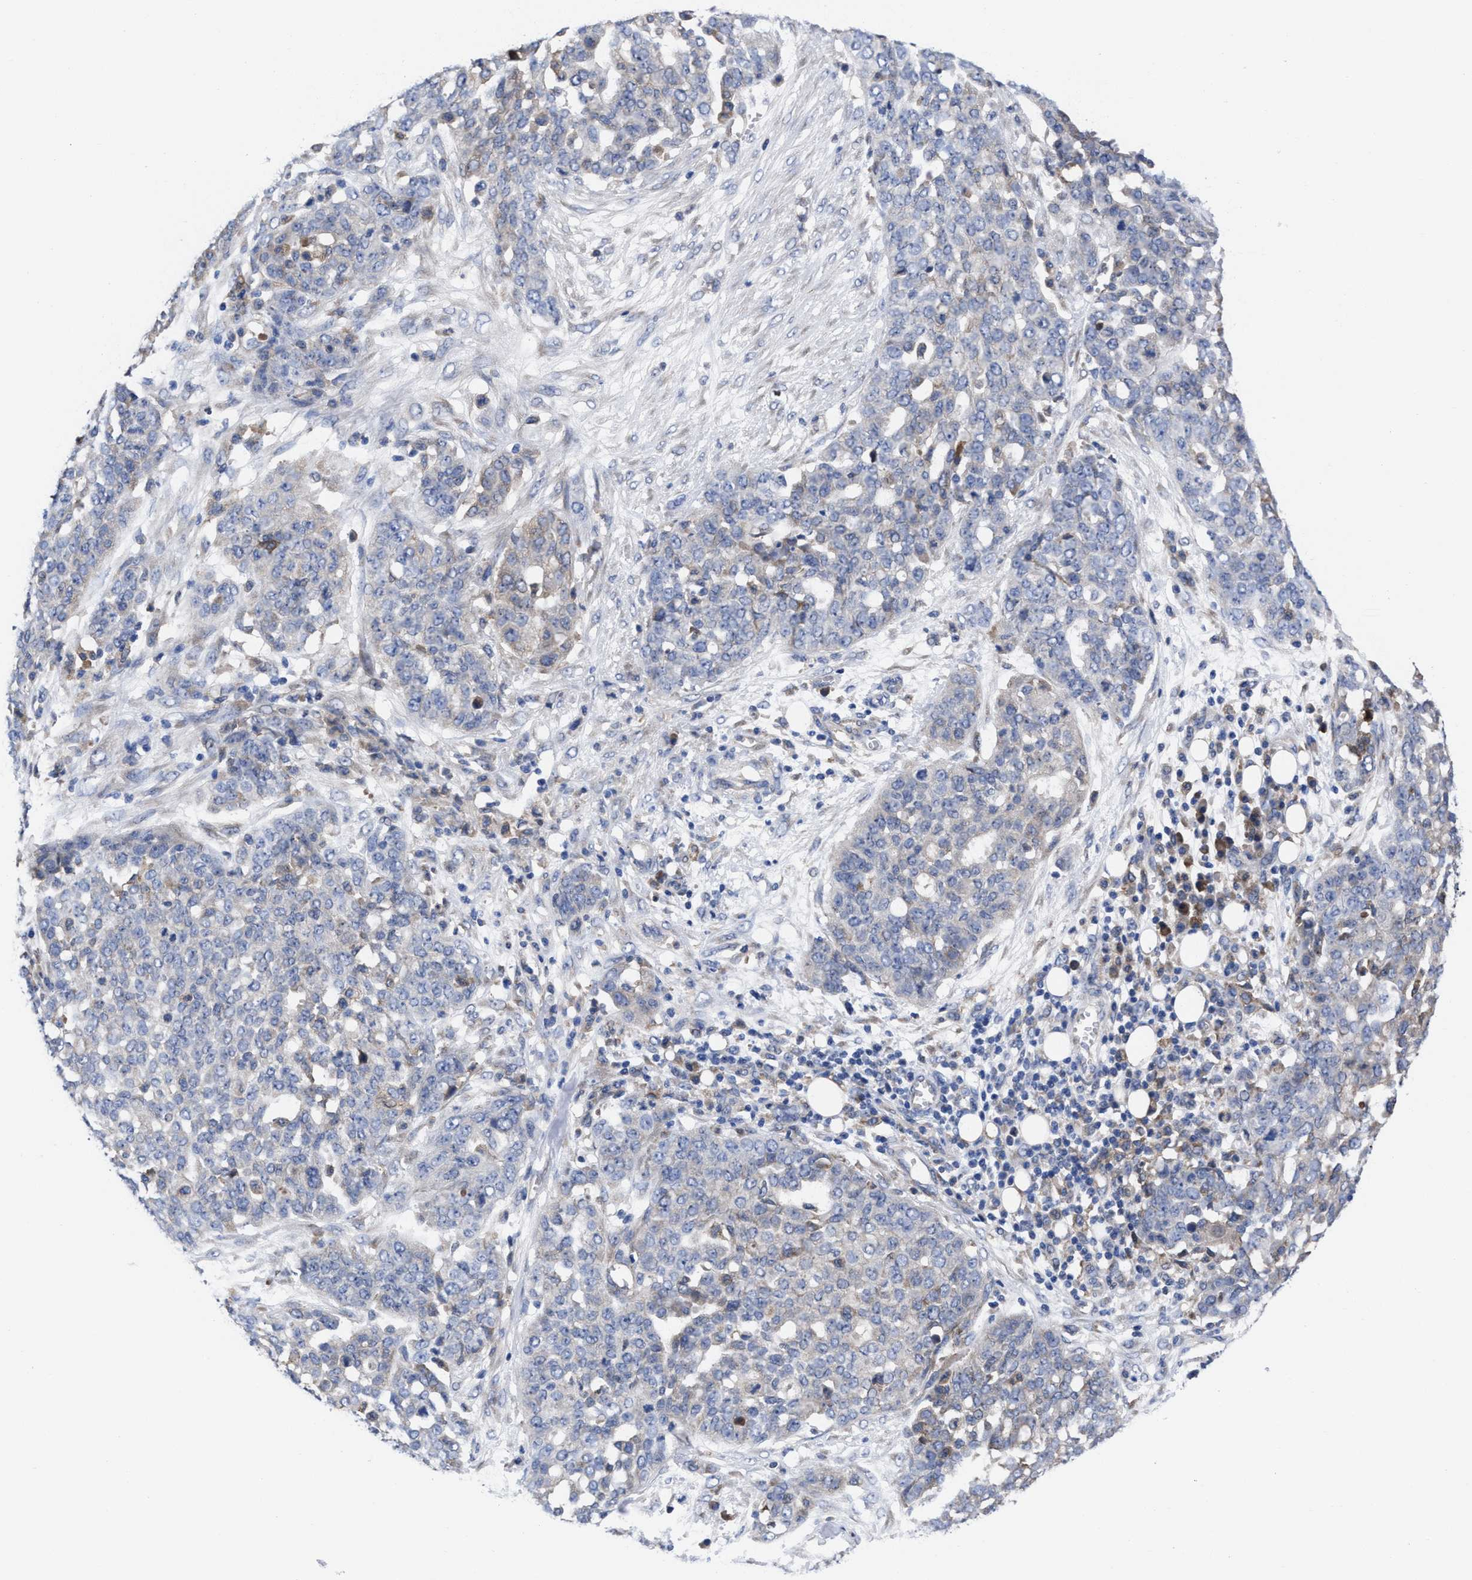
{"staining": {"intensity": "negative", "quantity": "none", "location": "none"}, "tissue": "ovarian cancer", "cell_type": "Tumor cells", "image_type": "cancer", "snomed": [{"axis": "morphology", "description": "Cystadenocarcinoma, serous, NOS"}, {"axis": "topography", "description": "Soft tissue"}, {"axis": "topography", "description": "Ovary"}], "caption": "Human ovarian serous cystadenocarcinoma stained for a protein using IHC shows no staining in tumor cells.", "gene": "TXNDC17", "patient": {"sex": "female", "age": 57}}